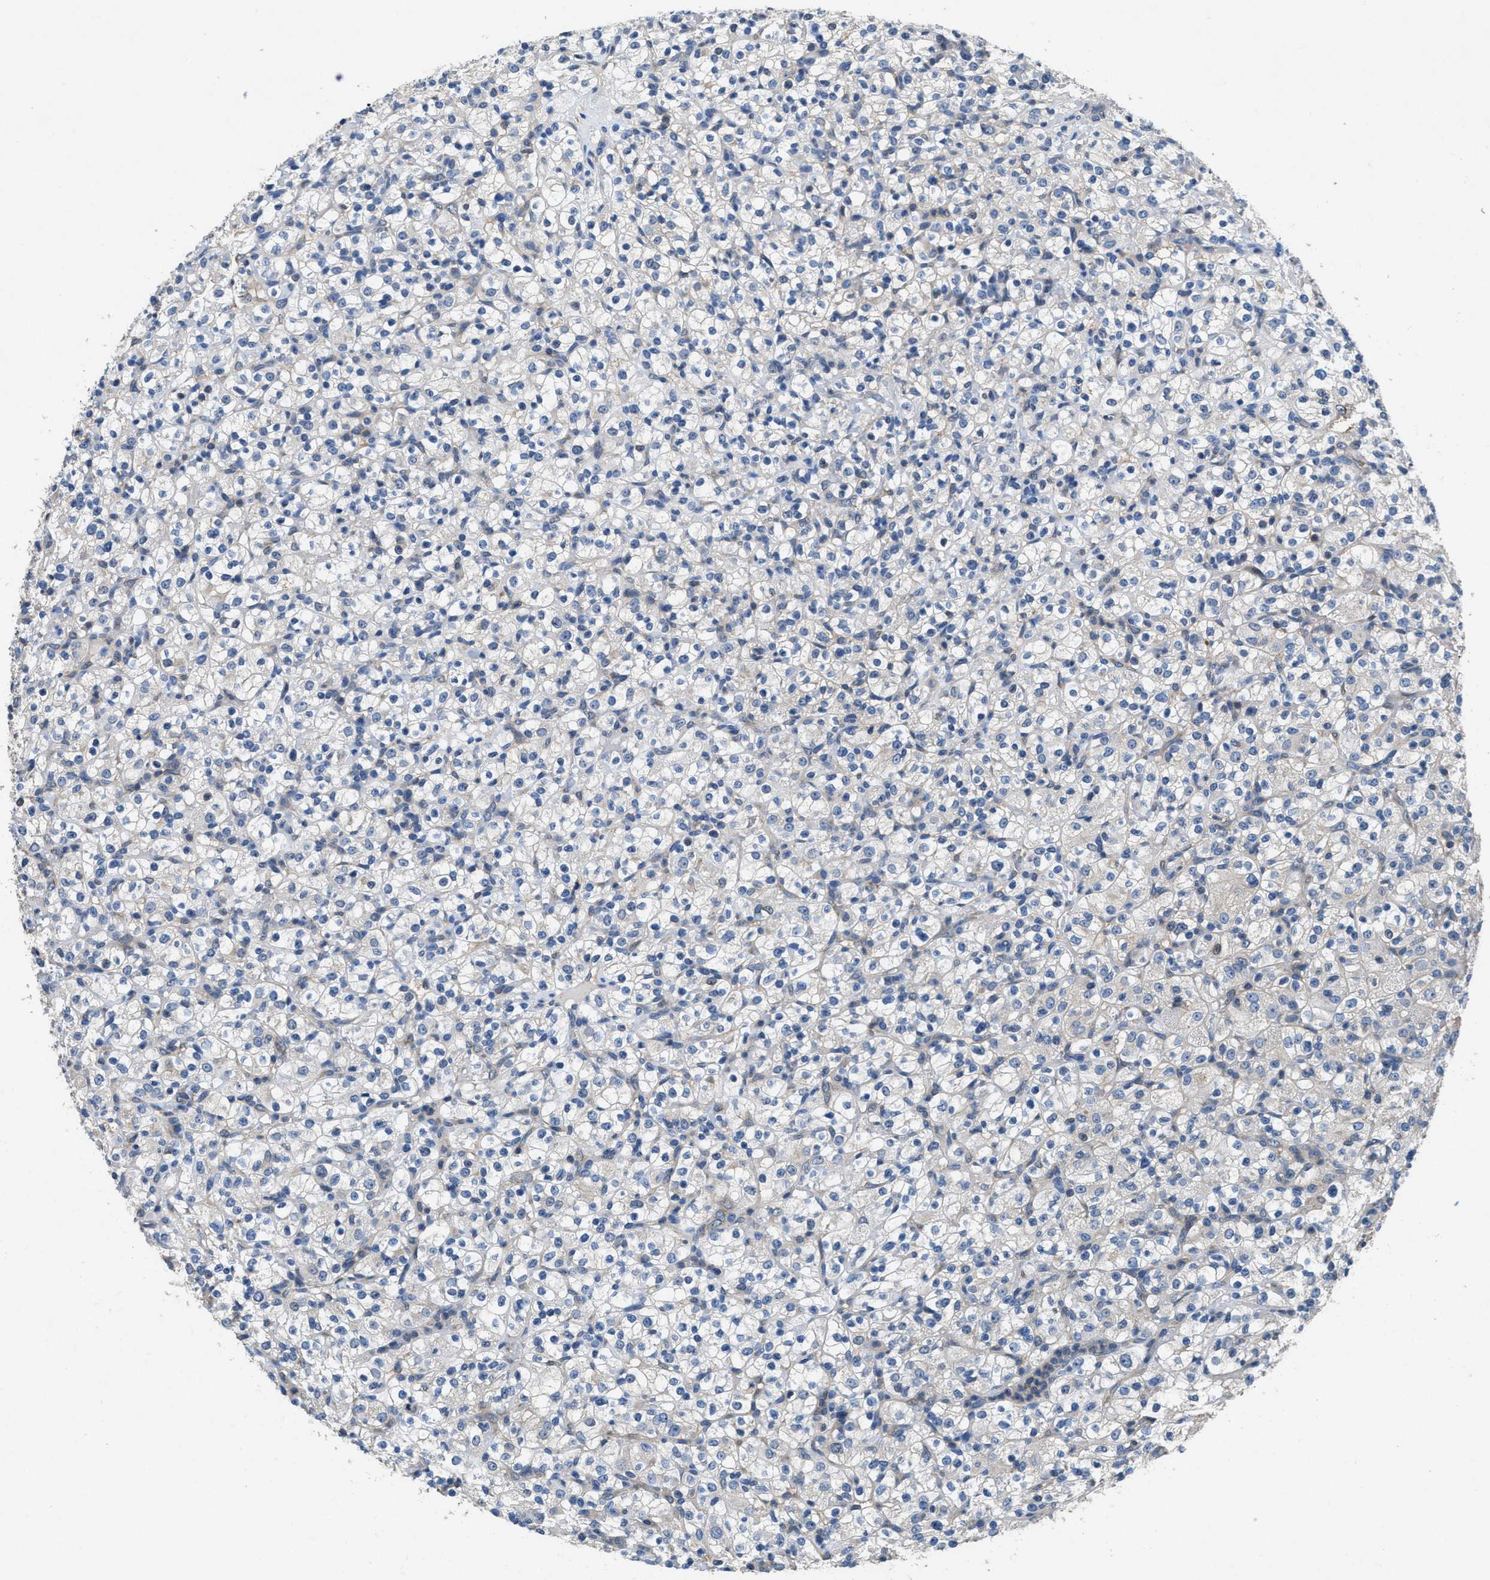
{"staining": {"intensity": "negative", "quantity": "none", "location": "none"}, "tissue": "renal cancer", "cell_type": "Tumor cells", "image_type": "cancer", "snomed": [{"axis": "morphology", "description": "Normal tissue, NOS"}, {"axis": "morphology", "description": "Adenocarcinoma, NOS"}, {"axis": "topography", "description": "Kidney"}], "caption": "Immunohistochemical staining of human adenocarcinoma (renal) demonstrates no significant expression in tumor cells.", "gene": "DGKE", "patient": {"sex": "female", "age": 72}}